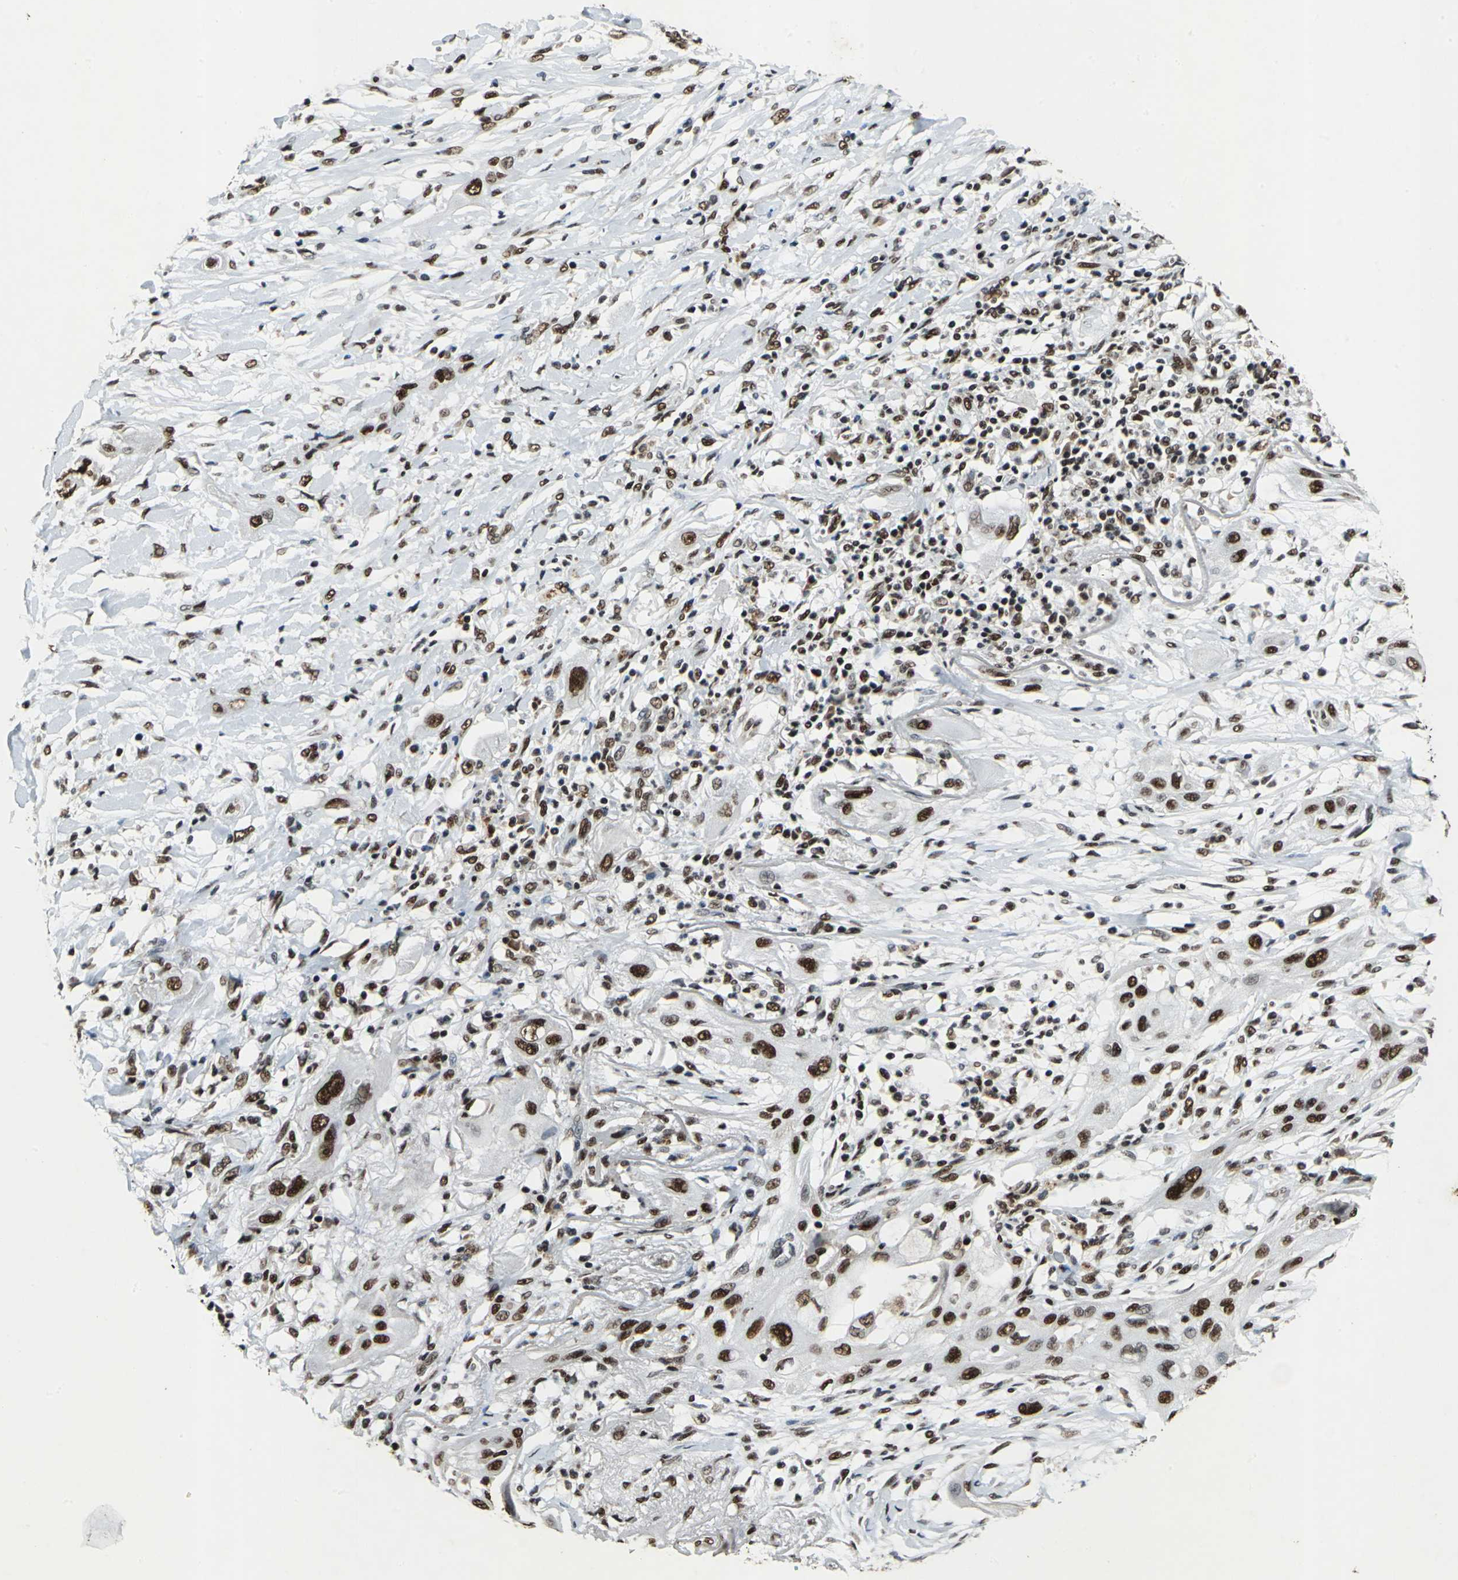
{"staining": {"intensity": "strong", "quantity": ">75%", "location": "nuclear"}, "tissue": "lung cancer", "cell_type": "Tumor cells", "image_type": "cancer", "snomed": [{"axis": "morphology", "description": "Squamous cell carcinoma, NOS"}, {"axis": "topography", "description": "Lung"}], "caption": "Immunohistochemistry (IHC) image of neoplastic tissue: lung cancer (squamous cell carcinoma) stained using immunohistochemistry (IHC) demonstrates high levels of strong protein expression localized specifically in the nuclear of tumor cells, appearing as a nuclear brown color.", "gene": "MTA2", "patient": {"sex": "female", "age": 47}}